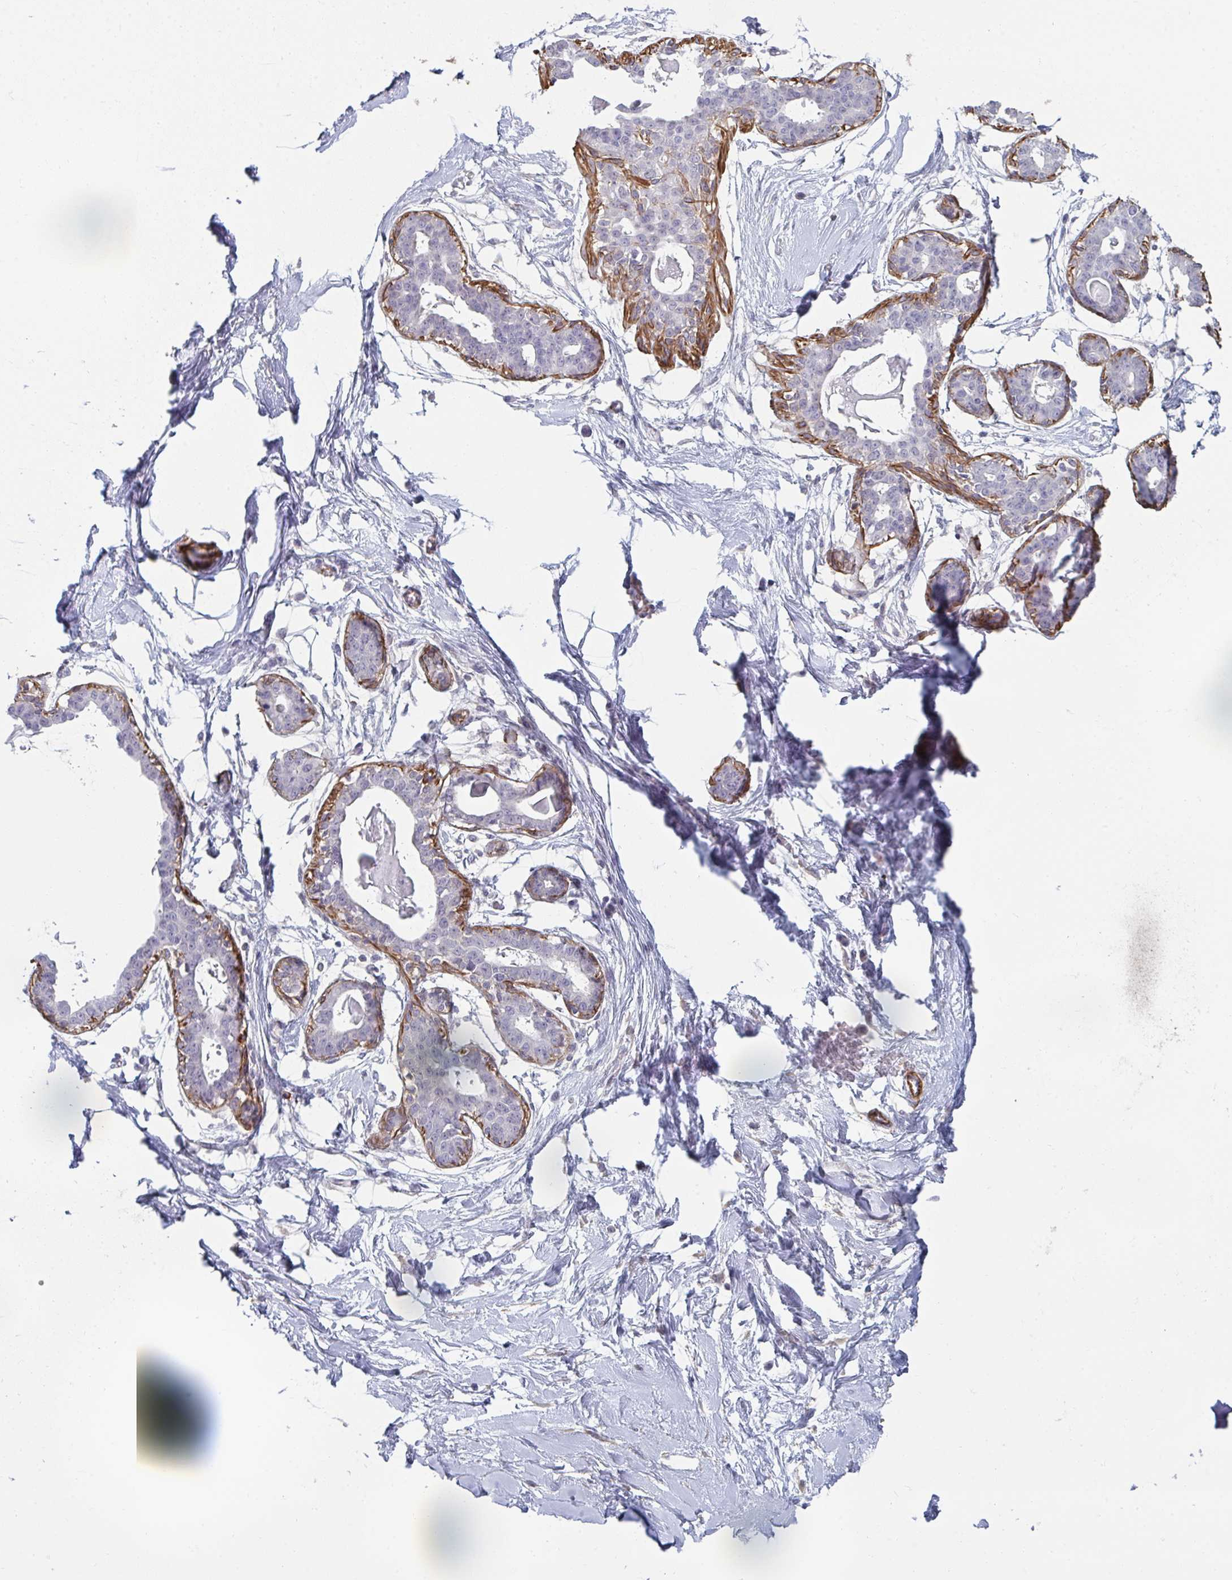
{"staining": {"intensity": "negative", "quantity": "none", "location": "none"}, "tissue": "breast", "cell_type": "Adipocytes", "image_type": "normal", "snomed": [{"axis": "morphology", "description": "Normal tissue, NOS"}, {"axis": "topography", "description": "Breast"}], "caption": "Immunohistochemical staining of unremarkable human breast shows no significant staining in adipocytes.", "gene": "NEURL4", "patient": {"sex": "female", "age": 45}}